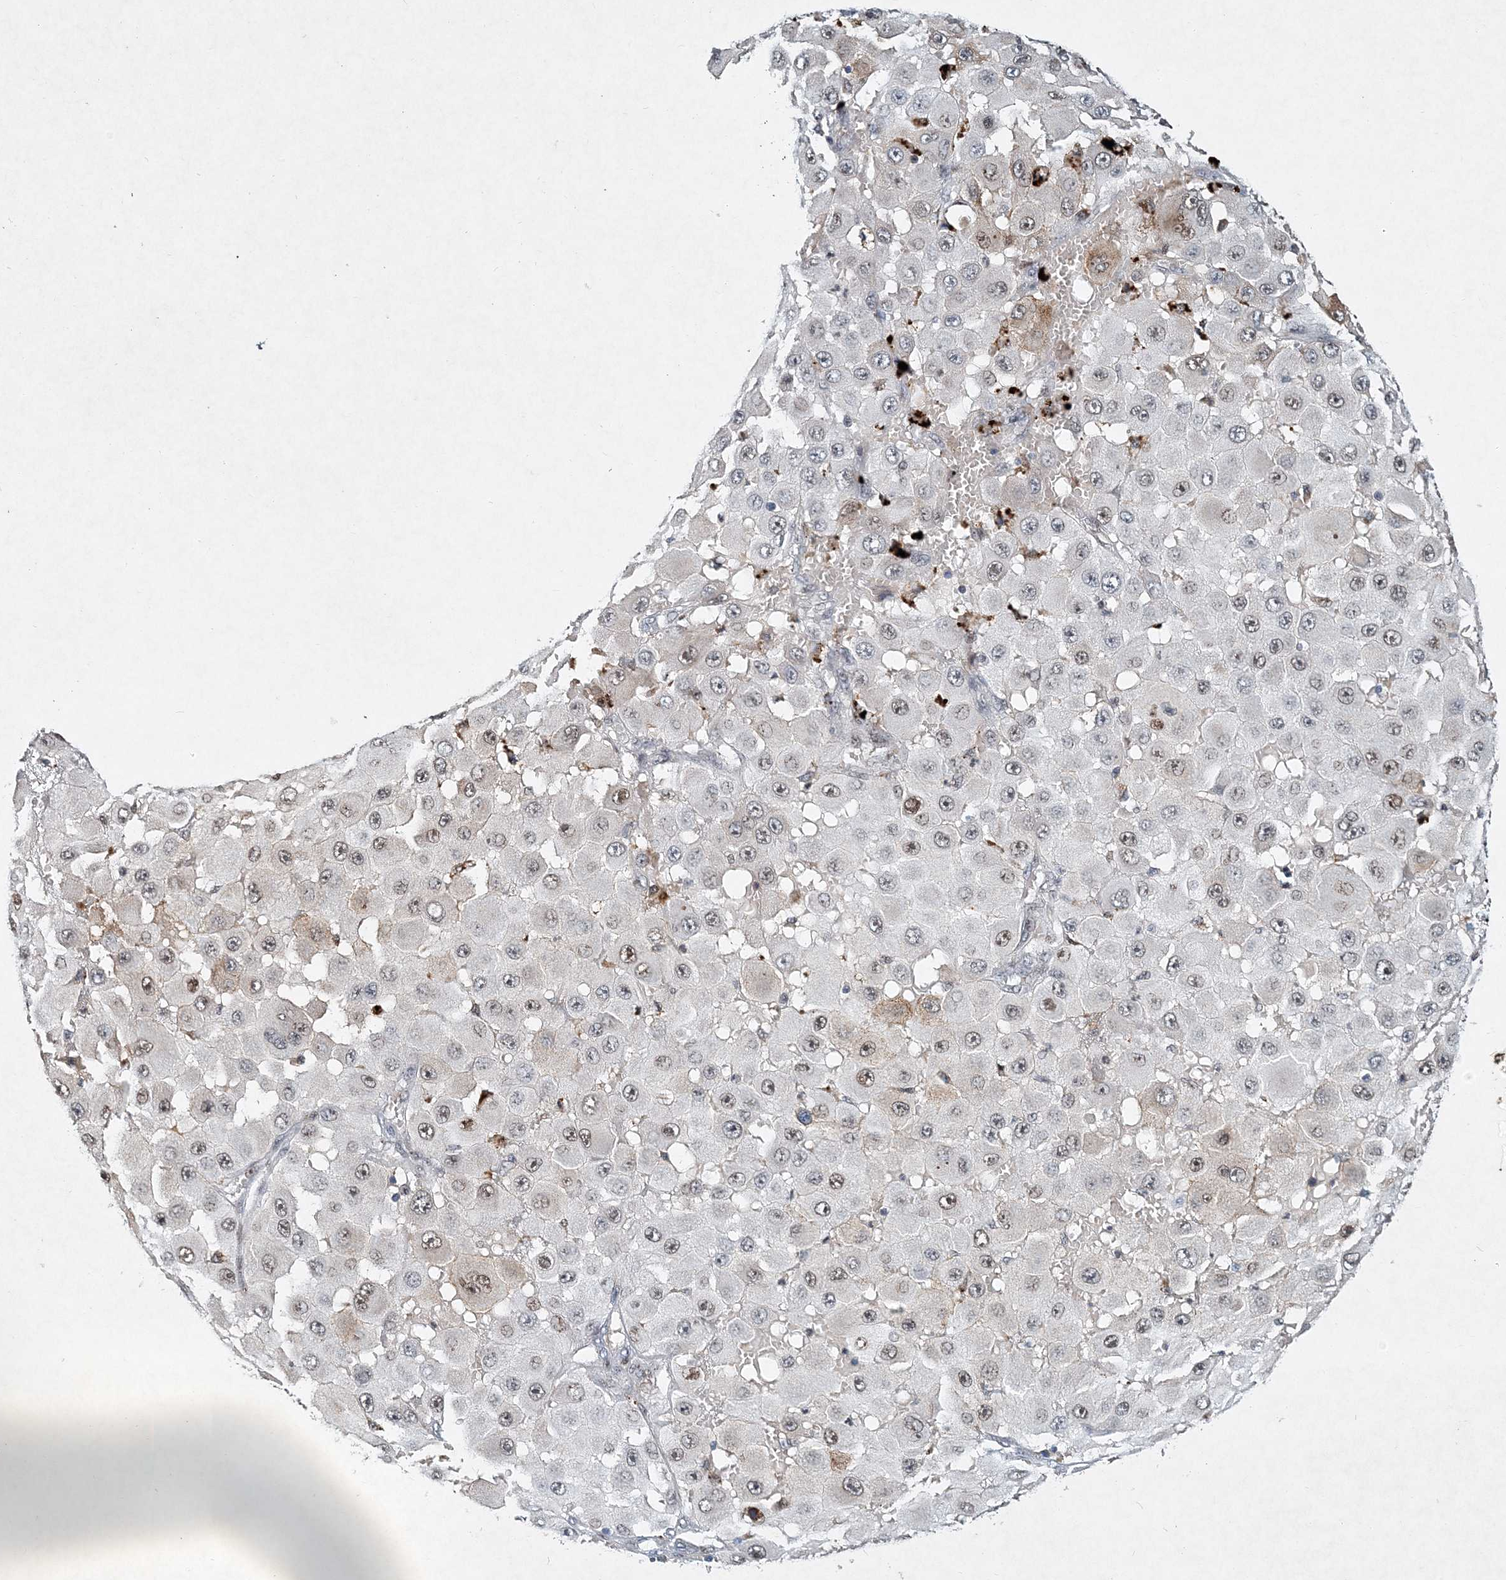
{"staining": {"intensity": "weak", "quantity": "<25%", "location": "nuclear"}, "tissue": "melanoma", "cell_type": "Tumor cells", "image_type": "cancer", "snomed": [{"axis": "morphology", "description": "Malignant melanoma, NOS"}, {"axis": "topography", "description": "Skin"}], "caption": "Tumor cells show no significant positivity in malignant melanoma.", "gene": "KPNA4", "patient": {"sex": "female", "age": 81}}